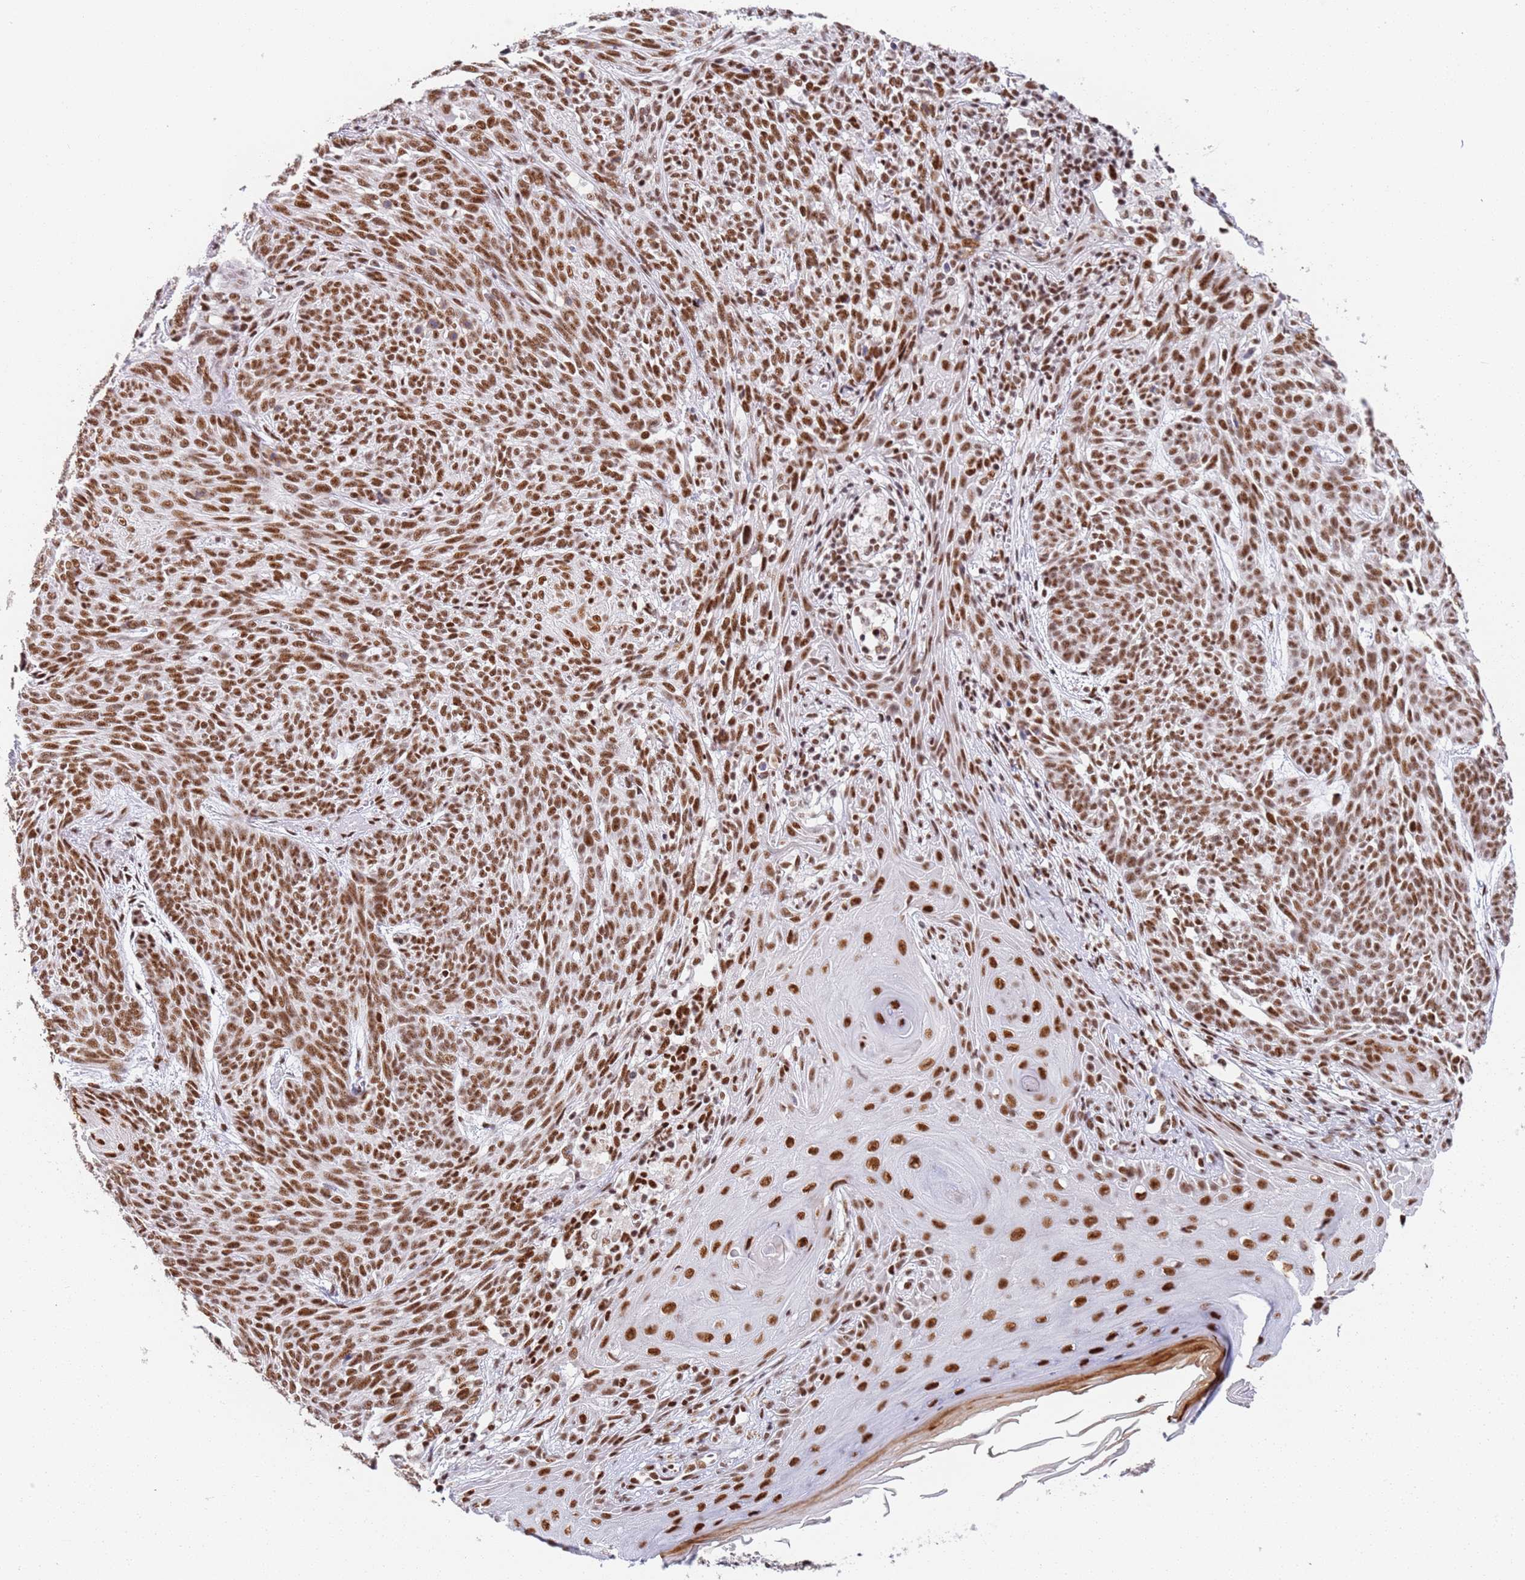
{"staining": {"intensity": "moderate", "quantity": ">75%", "location": "nuclear"}, "tissue": "skin cancer", "cell_type": "Tumor cells", "image_type": "cancer", "snomed": [{"axis": "morphology", "description": "Basal cell carcinoma"}, {"axis": "topography", "description": "Skin"}], "caption": "The photomicrograph reveals a brown stain indicating the presence of a protein in the nuclear of tumor cells in skin basal cell carcinoma.", "gene": "AKAP8L", "patient": {"sex": "female", "age": 86}}